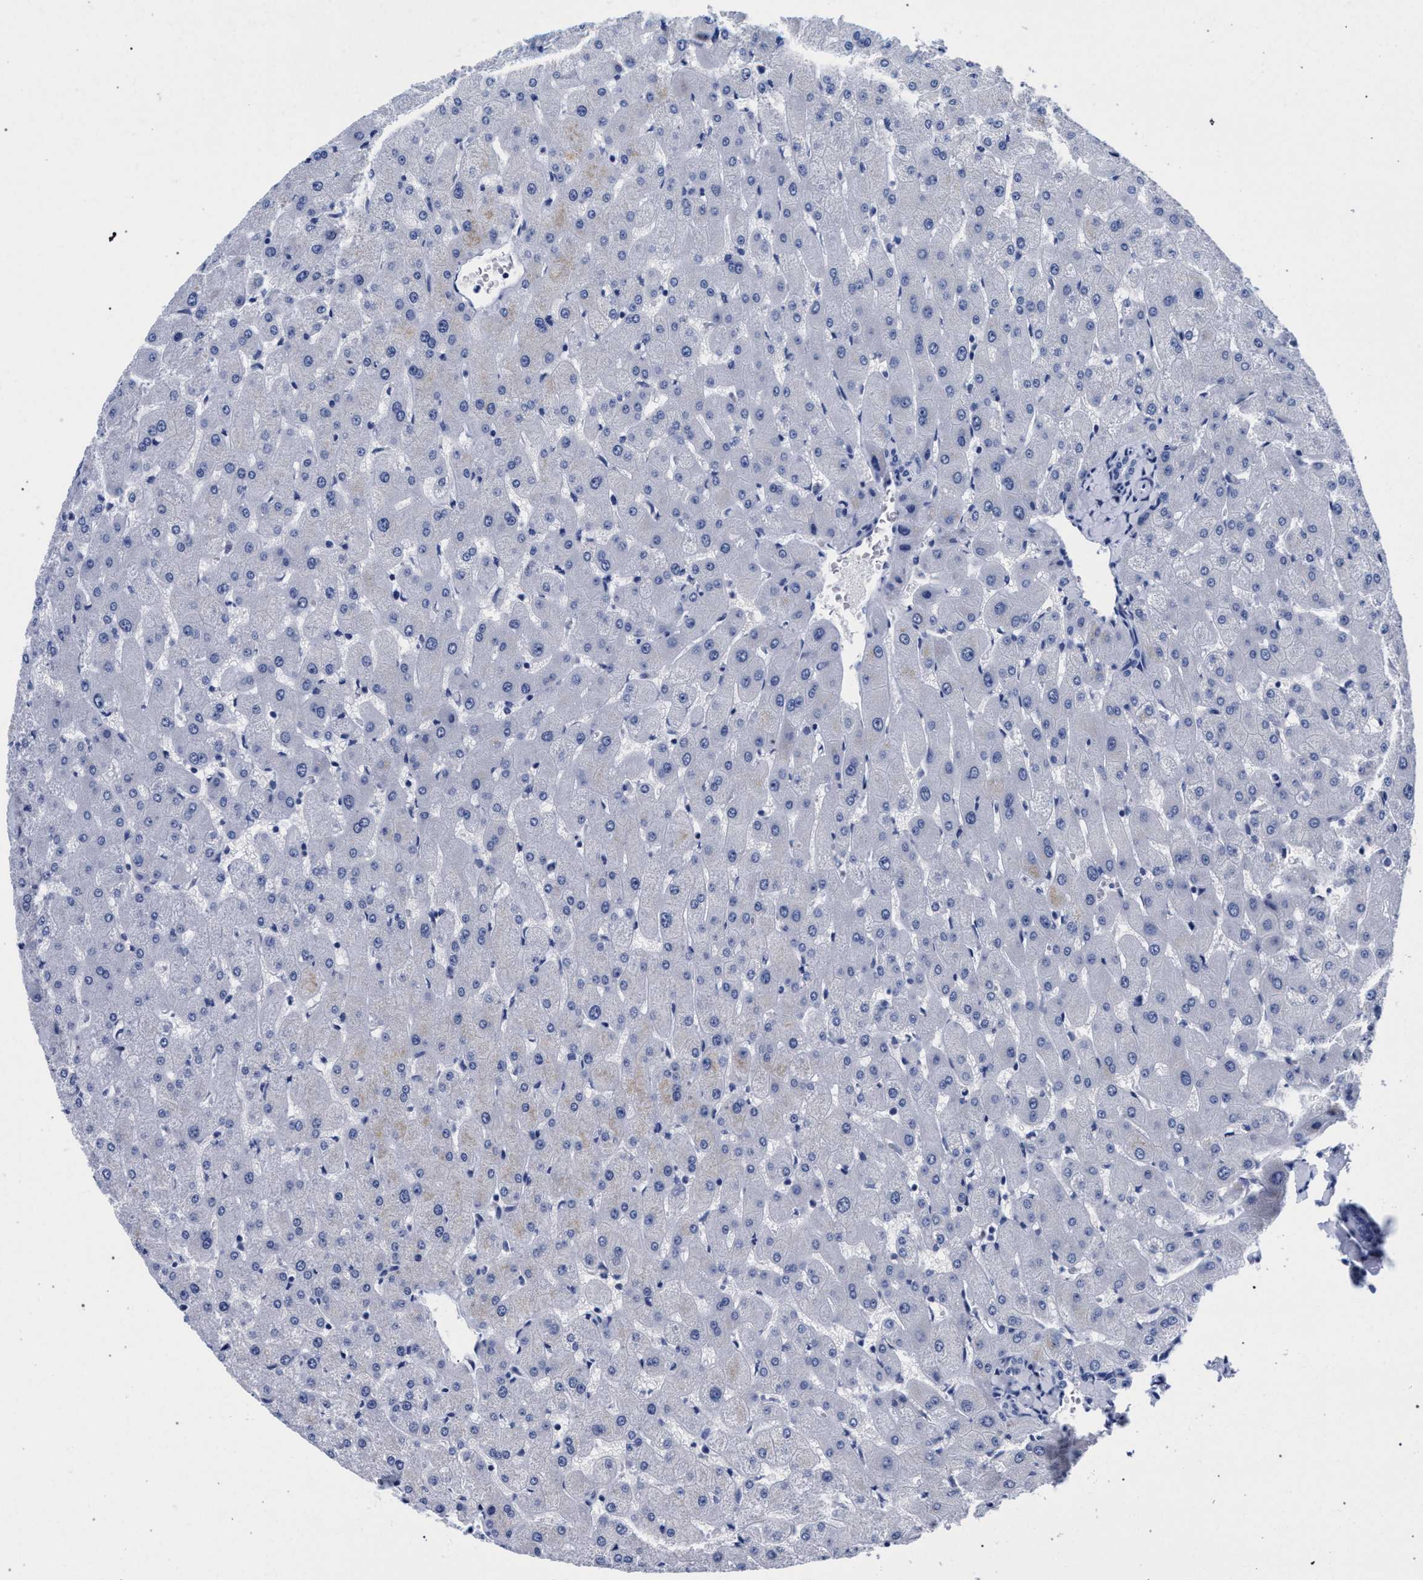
{"staining": {"intensity": "negative", "quantity": "none", "location": "none"}, "tissue": "liver", "cell_type": "Cholangiocytes", "image_type": "normal", "snomed": [{"axis": "morphology", "description": "Normal tissue, NOS"}, {"axis": "topography", "description": "Liver"}], "caption": "Immunohistochemistry image of unremarkable liver stained for a protein (brown), which shows no expression in cholangiocytes. (DAB immunohistochemistry visualized using brightfield microscopy, high magnification).", "gene": "AKAP4", "patient": {"sex": "female", "age": 63}}